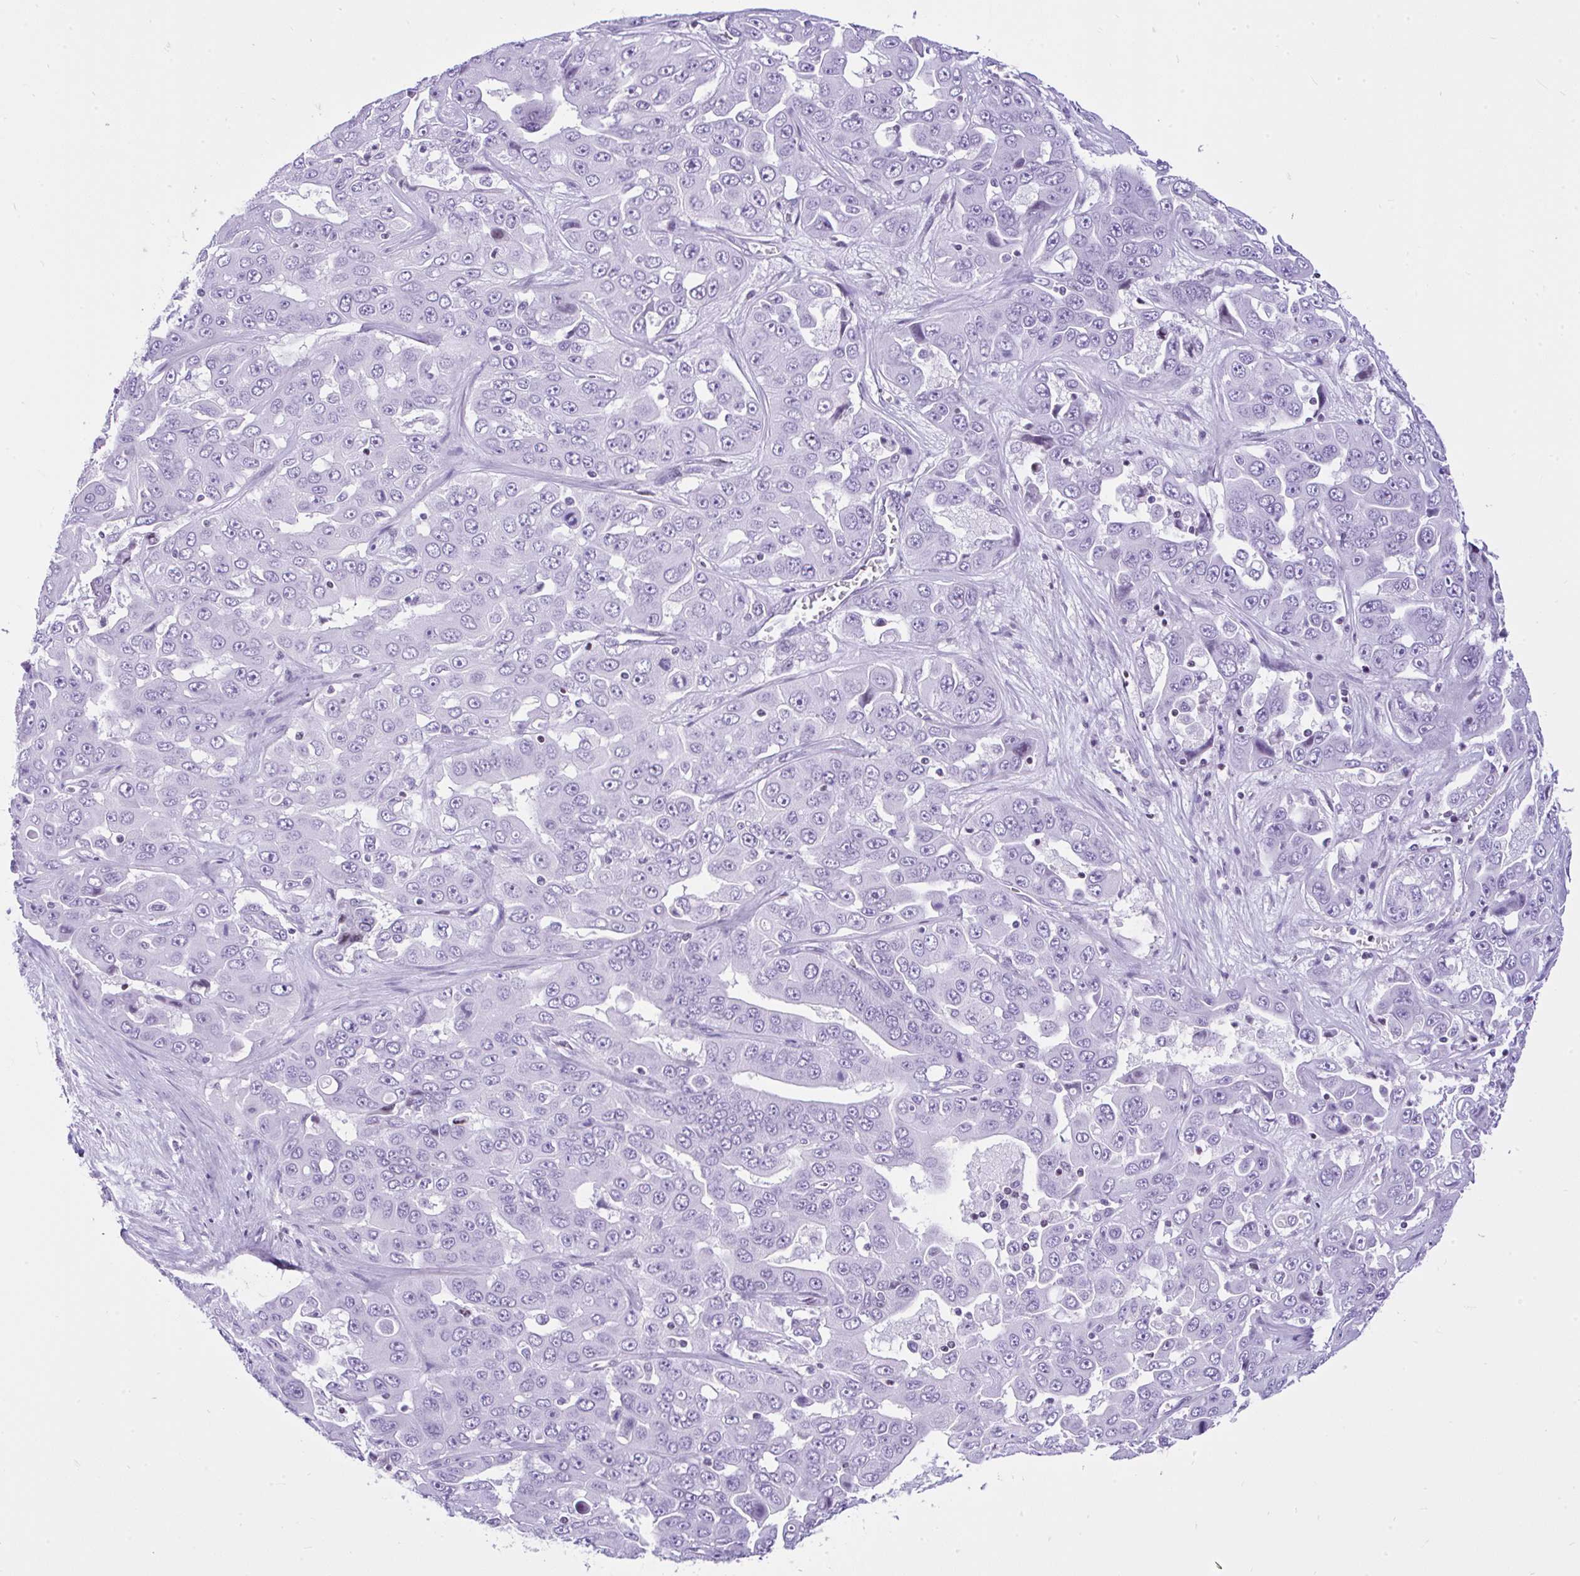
{"staining": {"intensity": "negative", "quantity": "none", "location": "none"}, "tissue": "liver cancer", "cell_type": "Tumor cells", "image_type": "cancer", "snomed": [{"axis": "morphology", "description": "Cholangiocarcinoma"}, {"axis": "topography", "description": "Liver"}], "caption": "IHC photomicrograph of neoplastic tissue: human liver cancer stained with DAB (3,3'-diaminobenzidine) reveals no significant protein positivity in tumor cells. (DAB (3,3'-diaminobenzidine) IHC with hematoxylin counter stain).", "gene": "KRT27", "patient": {"sex": "female", "age": 52}}